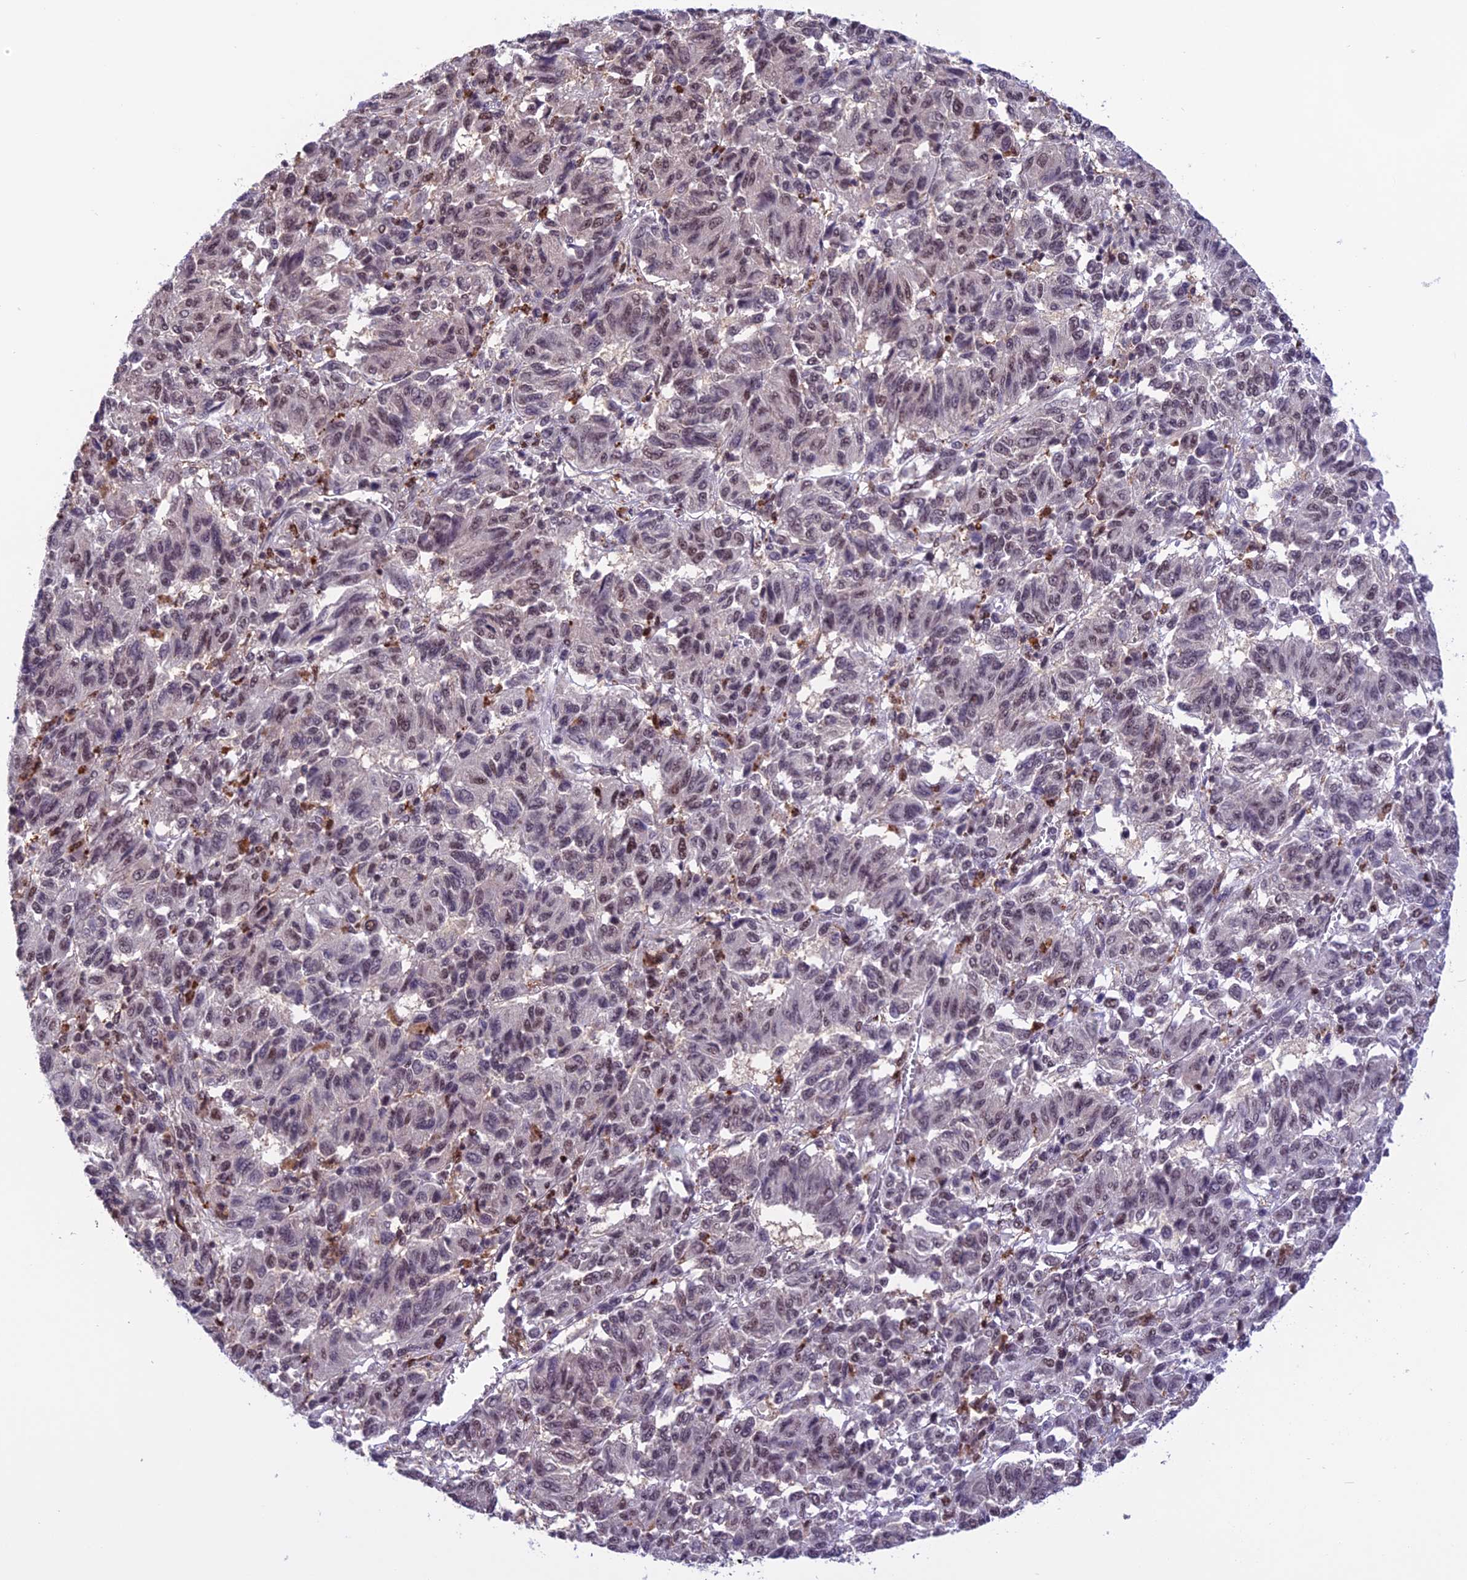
{"staining": {"intensity": "weak", "quantity": "<25%", "location": "nuclear"}, "tissue": "melanoma", "cell_type": "Tumor cells", "image_type": "cancer", "snomed": [{"axis": "morphology", "description": "Malignant melanoma, Metastatic site"}, {"axis": "topography", "description": "Lung"}], "caption": "Histopathology image shows no protein staining in tumor cells of melanoma tissue. Brightfield microscopy of IHC stained with DAB (brown) and hematoxylin (blue), captured at high magnification.", "gene": "MIS12", "patient": {"sex": "male", "age": 64}}